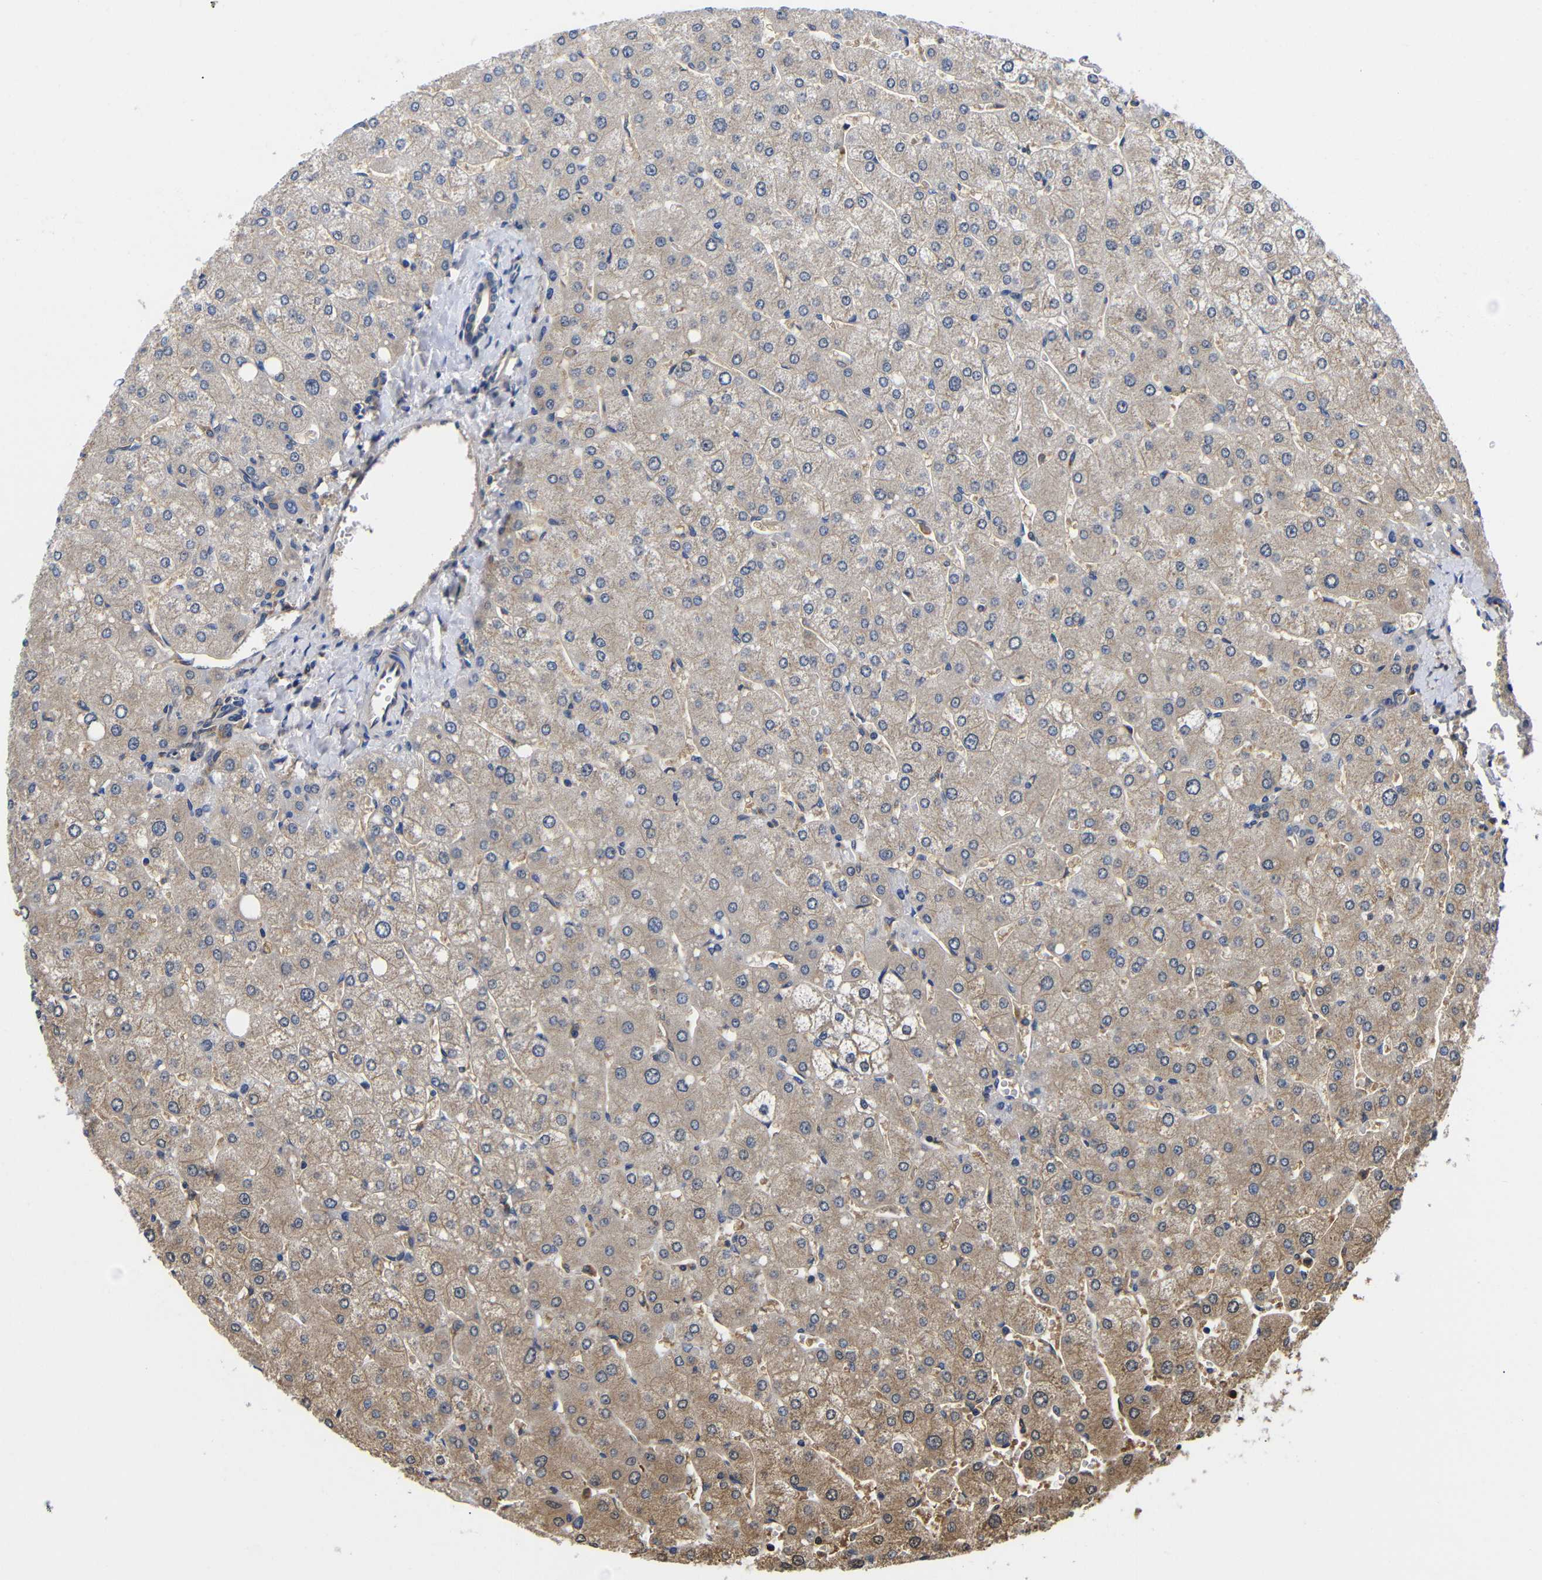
{"staining": {"intensity": "weak", "quantity": ">75%", "location": "cytoplasmic/membranous"}, "tissue": "liver", "cell_type": "Cholangiocytes", "image_type": "normal", "snomed": [{"axis": "morphology", "description": "Normal tissue, NOS"}, {"axis": "topography", "description": "Liver"}], "caption": "Immunohistochemical staining of normal human liver demonstrates weak cytoplasmic/membranous protein staining in approximately >75% of cholangiocytes. (DAB (3,3'-diaminobenzidine) IHC, brown staining for protein, blue staining for nuclei).", "gene": "LRRCC1", "patient": {"sex": "male", "age": 55}}